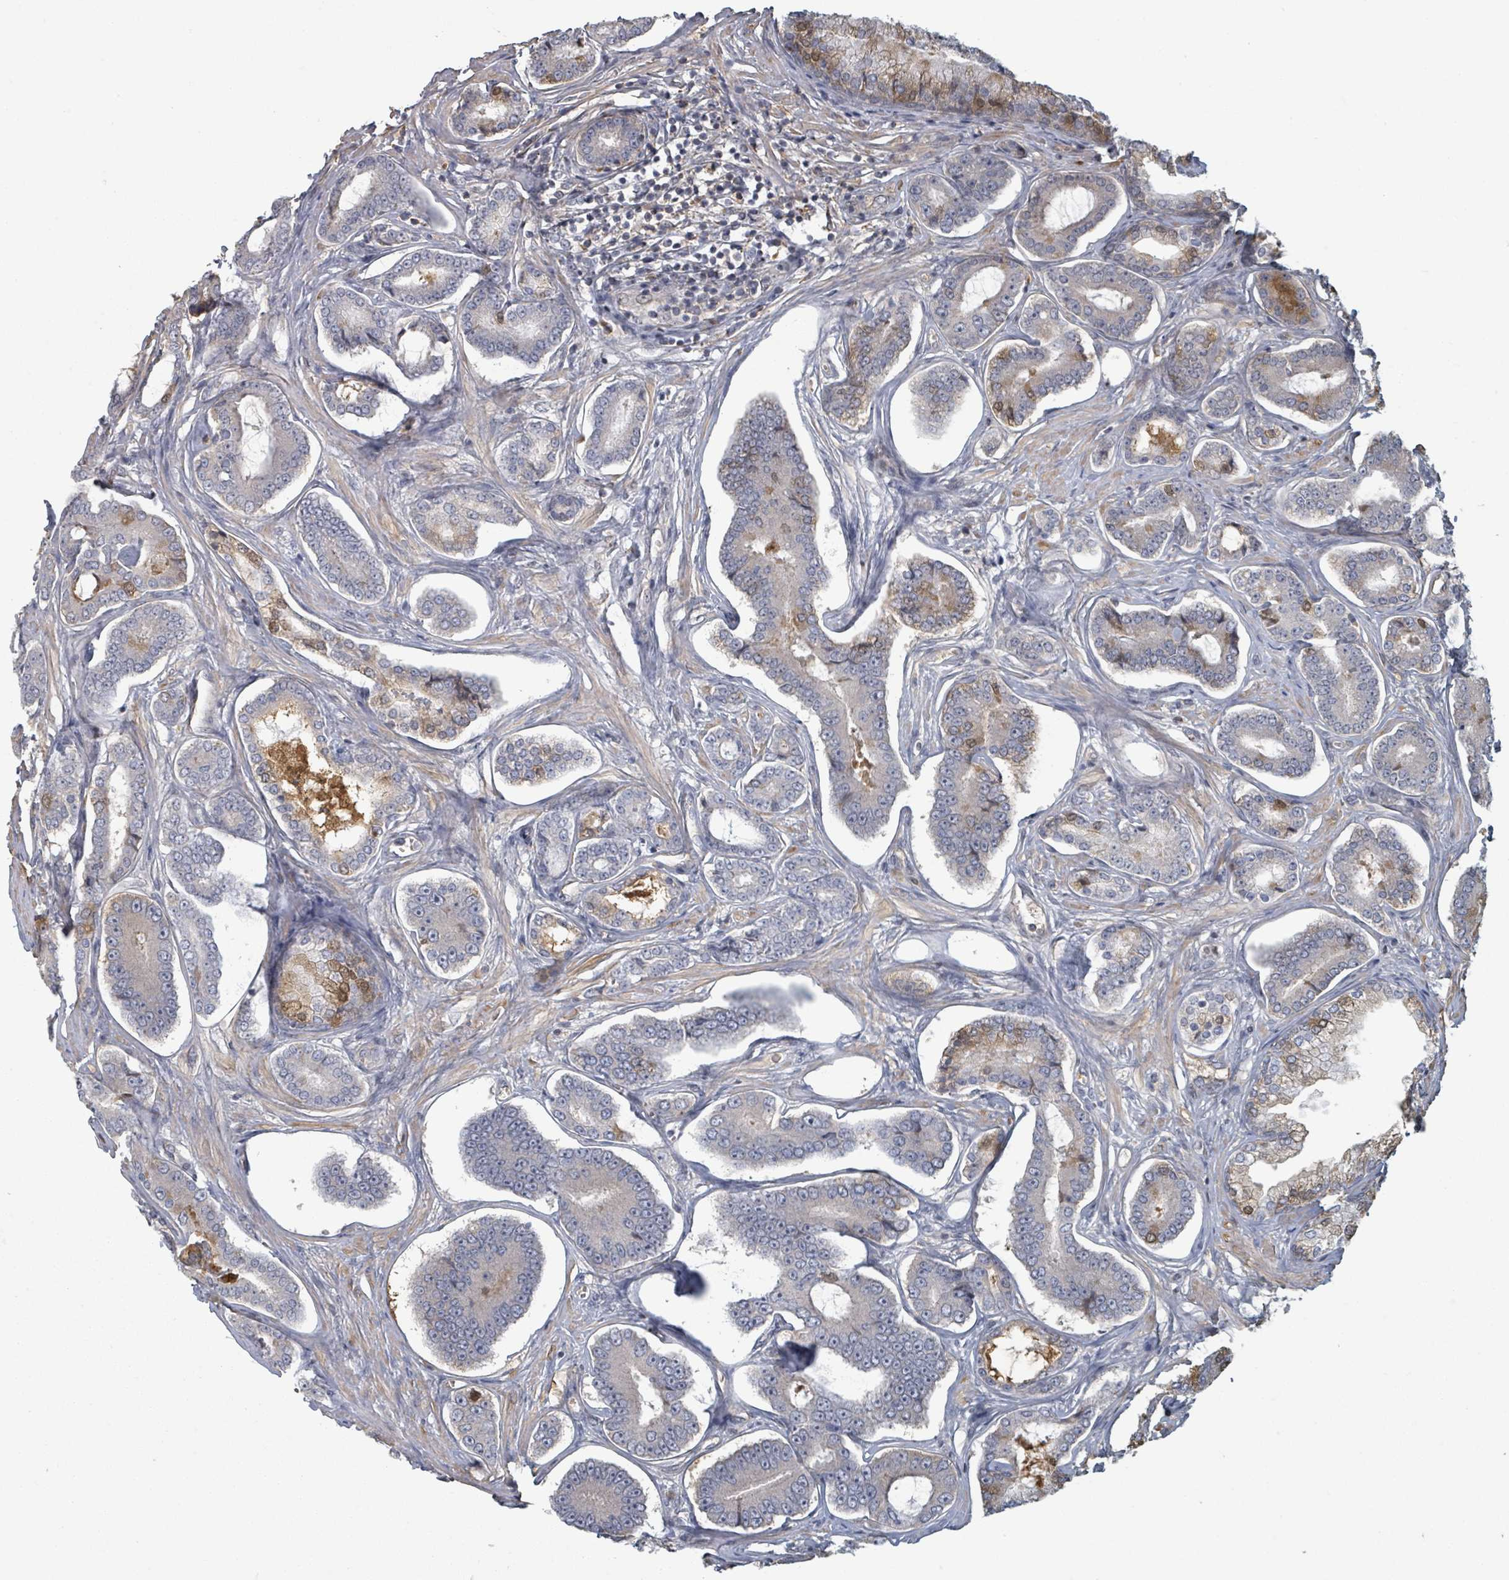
{"staining": {"intensity": "moderate", "quantity": "<25%", "location": "cytoplasmic/membranous"}, "tissue": "prostate cancer", "cell_type": "Tumor cells", "image_type": "cancer", "snomed": [{"axis": "morphology", "description": "Adenocarcinoma, NOS"}, {"axis": "topography", "description": "Prostate and seminal vesicle, NOS"}], "caption": "Human prostate cancer (adenocarcinoma) stained with a brown dye exhibits moderate cytoplasmic/membranous positive staining in approximately <25% of tumor cells.", "gene": "GABBR1", "patient": {"sex": "male", "age": 76}}